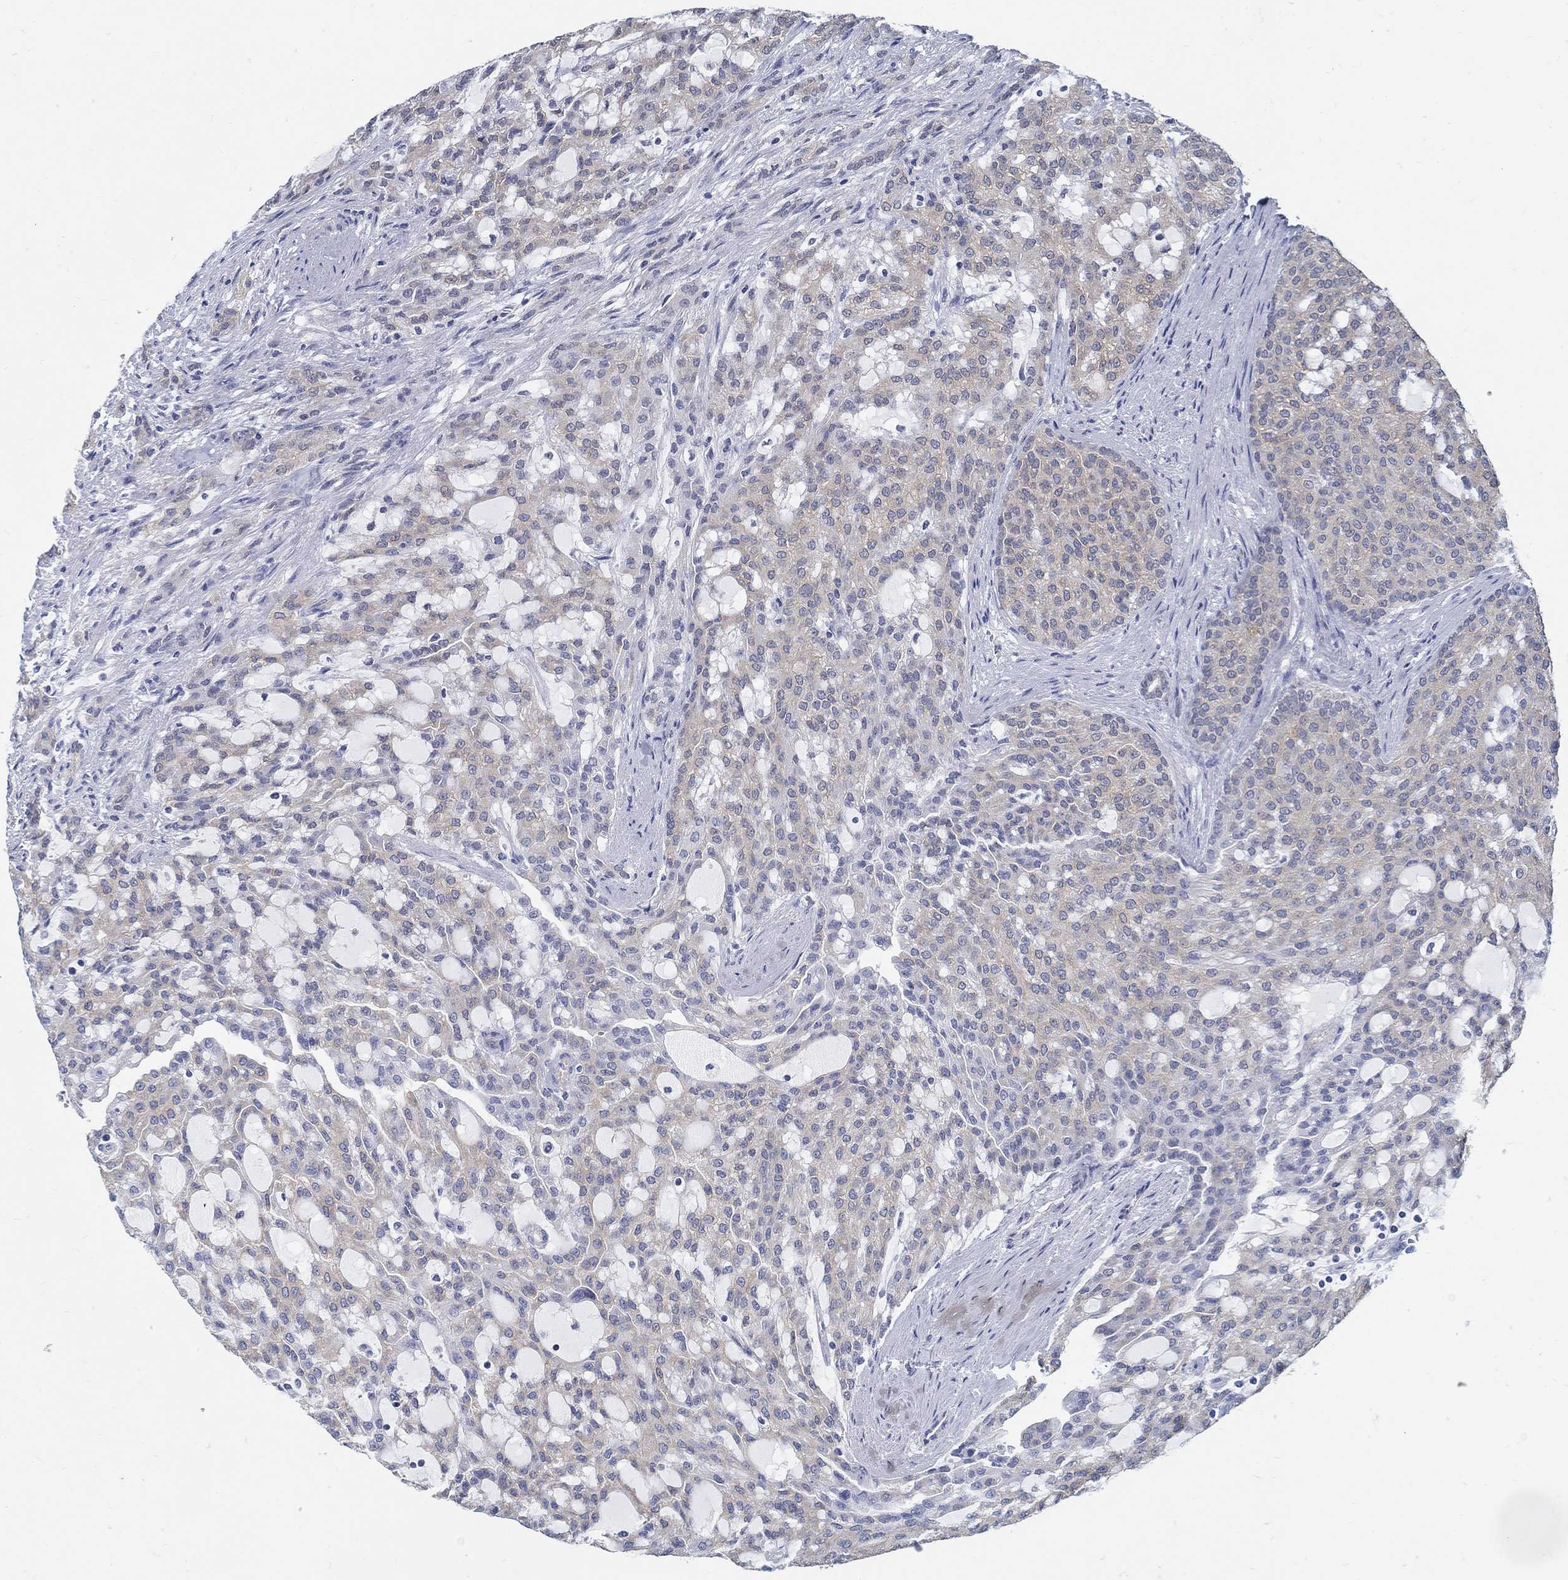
{"staining": {"intensity": "weak", "quantity": ">75%", "location": "cytoplasmic/membranous"}, "tissue": "renal cancer", "cell_type": "Tumor cells", "image_type": "cancer", "snomed": [{"axis": "morphology", "description": "Adenocarcinoma, NOS"}, {"axis": "topography", "description": "Kidney"}], "caption": "A brown stain highlights weak cytoplasmic/membranous positivity of a protein in renal cancer (adenocarcinoma) tumor cells.", "gene": "PCDH11X", "patient": {"sex": "male", "age": 63}}